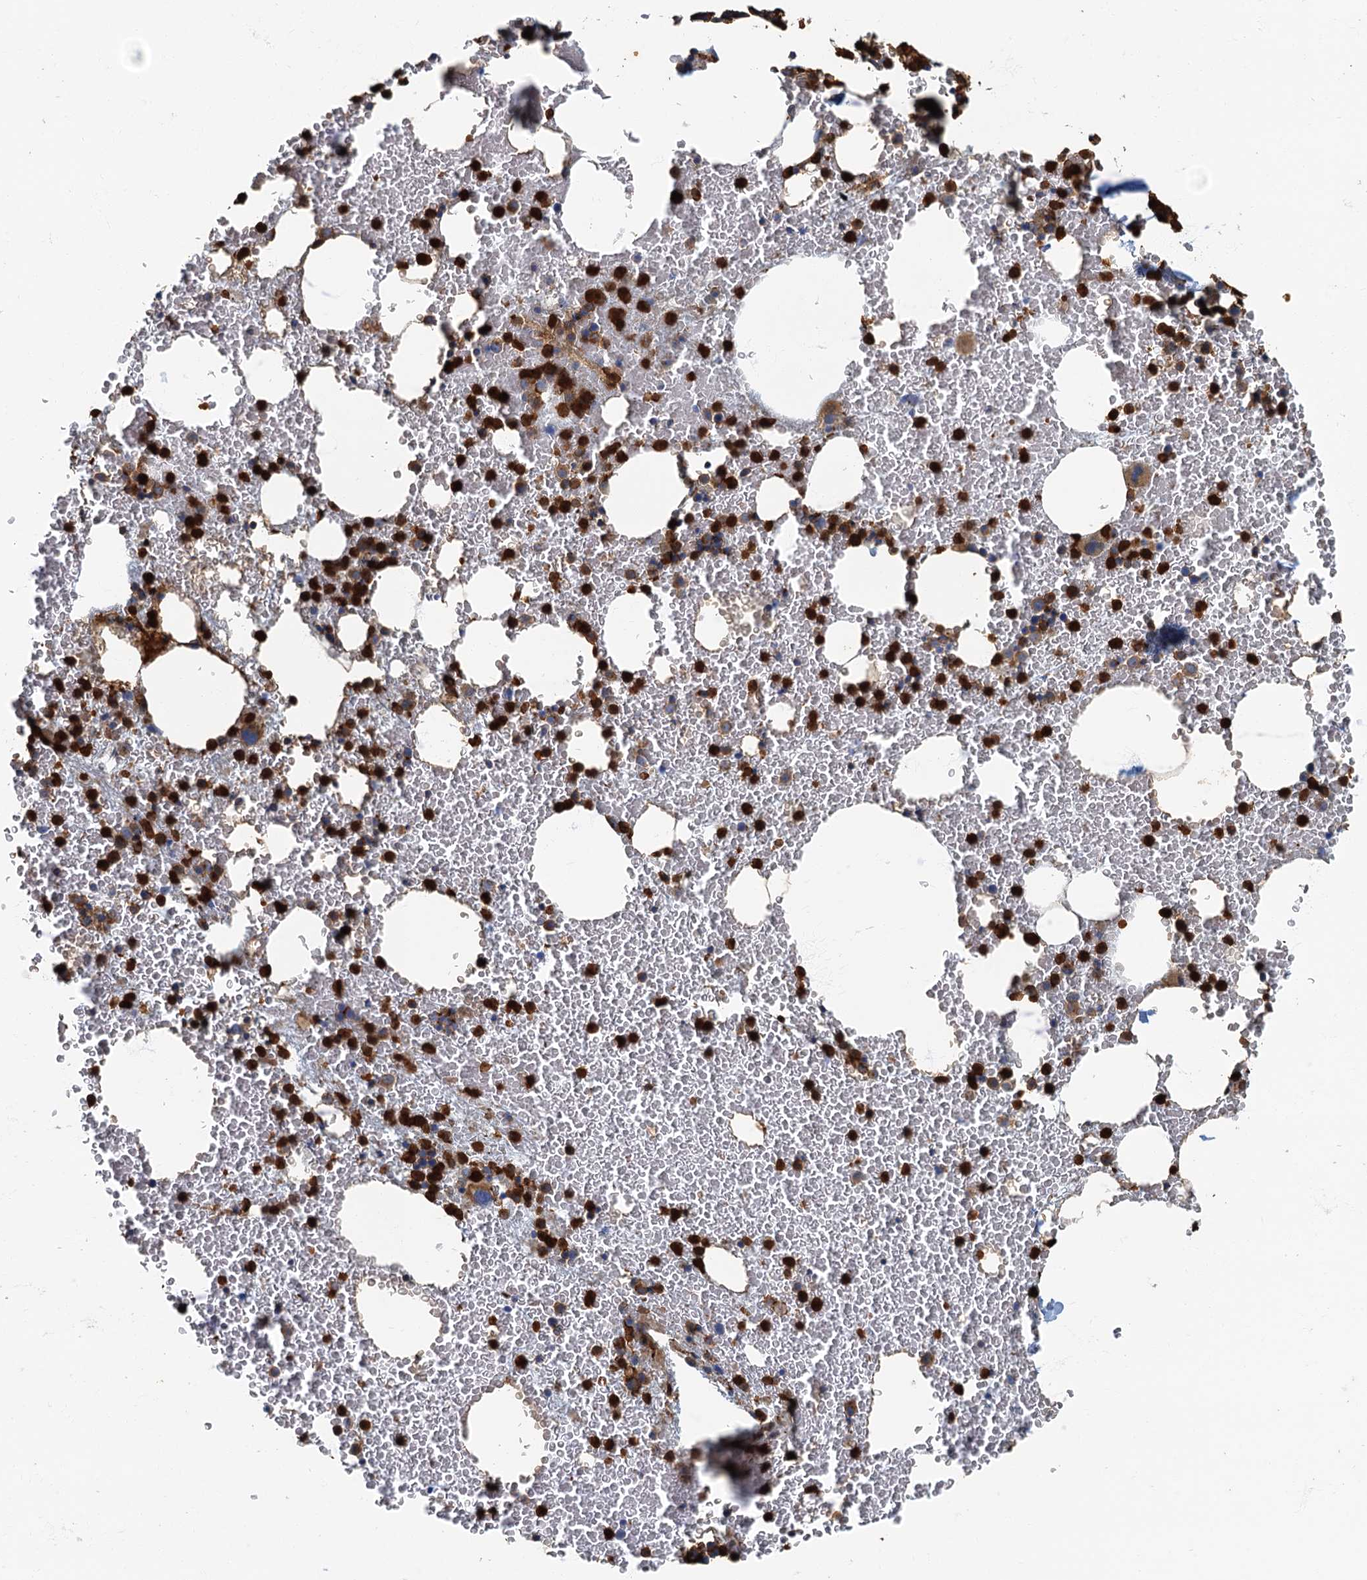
{"staining": {"intensity": "strong", "quantity": "25%-75%", "location": "cytoplasmic/membranous"}, "tissue": "bone marrow", "cell_type": "Hematopoietic cells", "image_type": "normal", "snomed": [{"axis": "morphology", "description": "Normal tissue, NOS"}, {"axis": "morphology", "description": "Inflammation, NOS"}, {"axis": "topography", "description": "Bone marrow"}], "caption": "Immunohistochemistry micrograph of unremarkable human bone marrow stained for a protein (brown), which shows high levels of strong cytoplasmic/membranous expression in approximately 25%-75% of hematopoietic cells.", "gene": "ANKDD1A", "patient": {"sex": "female", "age": 78}}